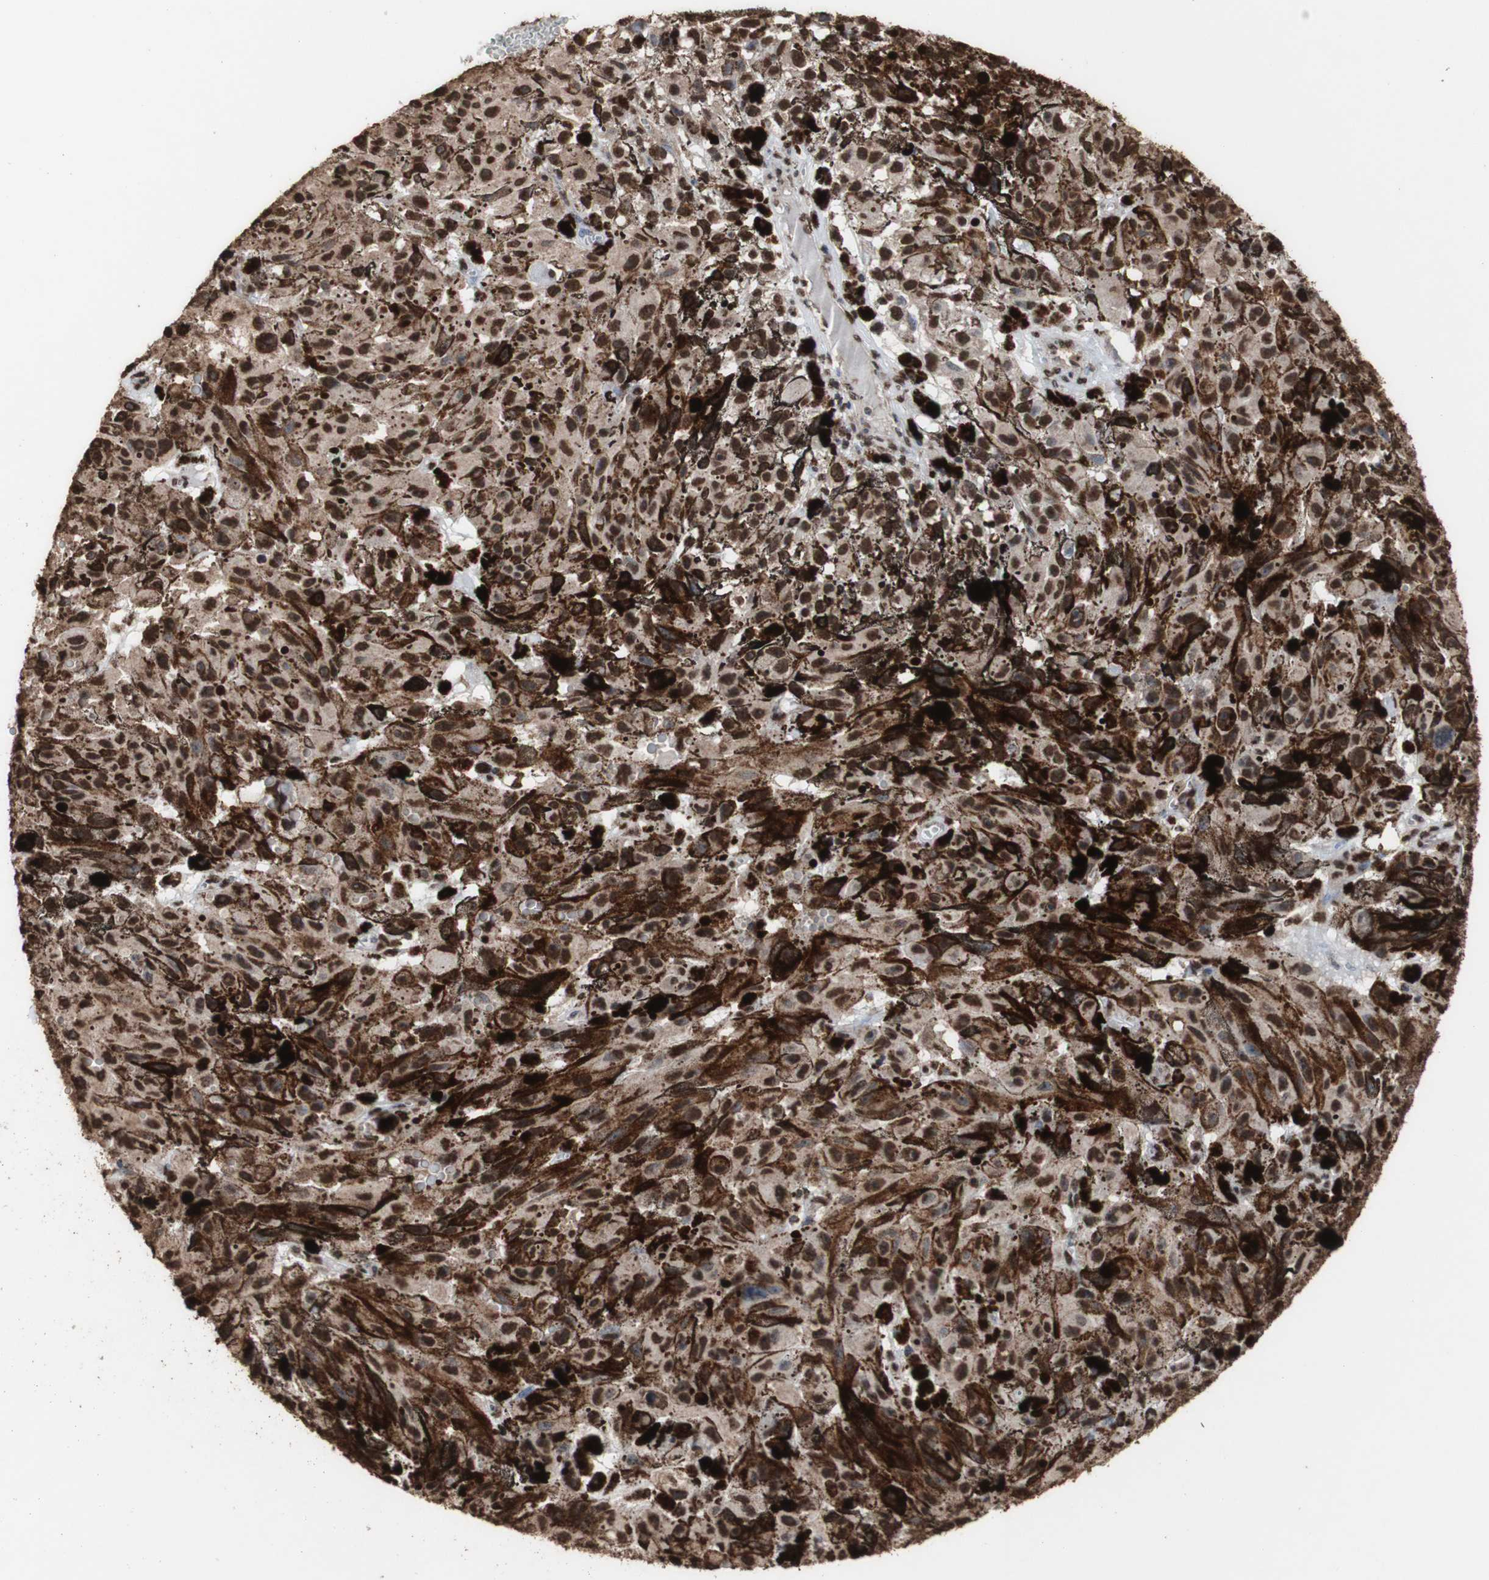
{"staining": {"intensity": "strong", "quantity": ">75%", "location": "cytoplasmic/membranous,nuclear"}, "tissue": "melanoma", "cell_type": "Tumor cells", "image_type": "cancer", "snomed": [{"axis": "morphology", "description": "Malignant melanoma, NOS"}, {"axis": "topography", "description": "Skin"}], "caption": "Brown immunohistochemical staining in melanoma reveals strong cytoplasmic/membranous and nuclear positivity in about >75% of tumor cells.", "gene": "PIDD1", "patient": {"sex": "female", "age": 104}}